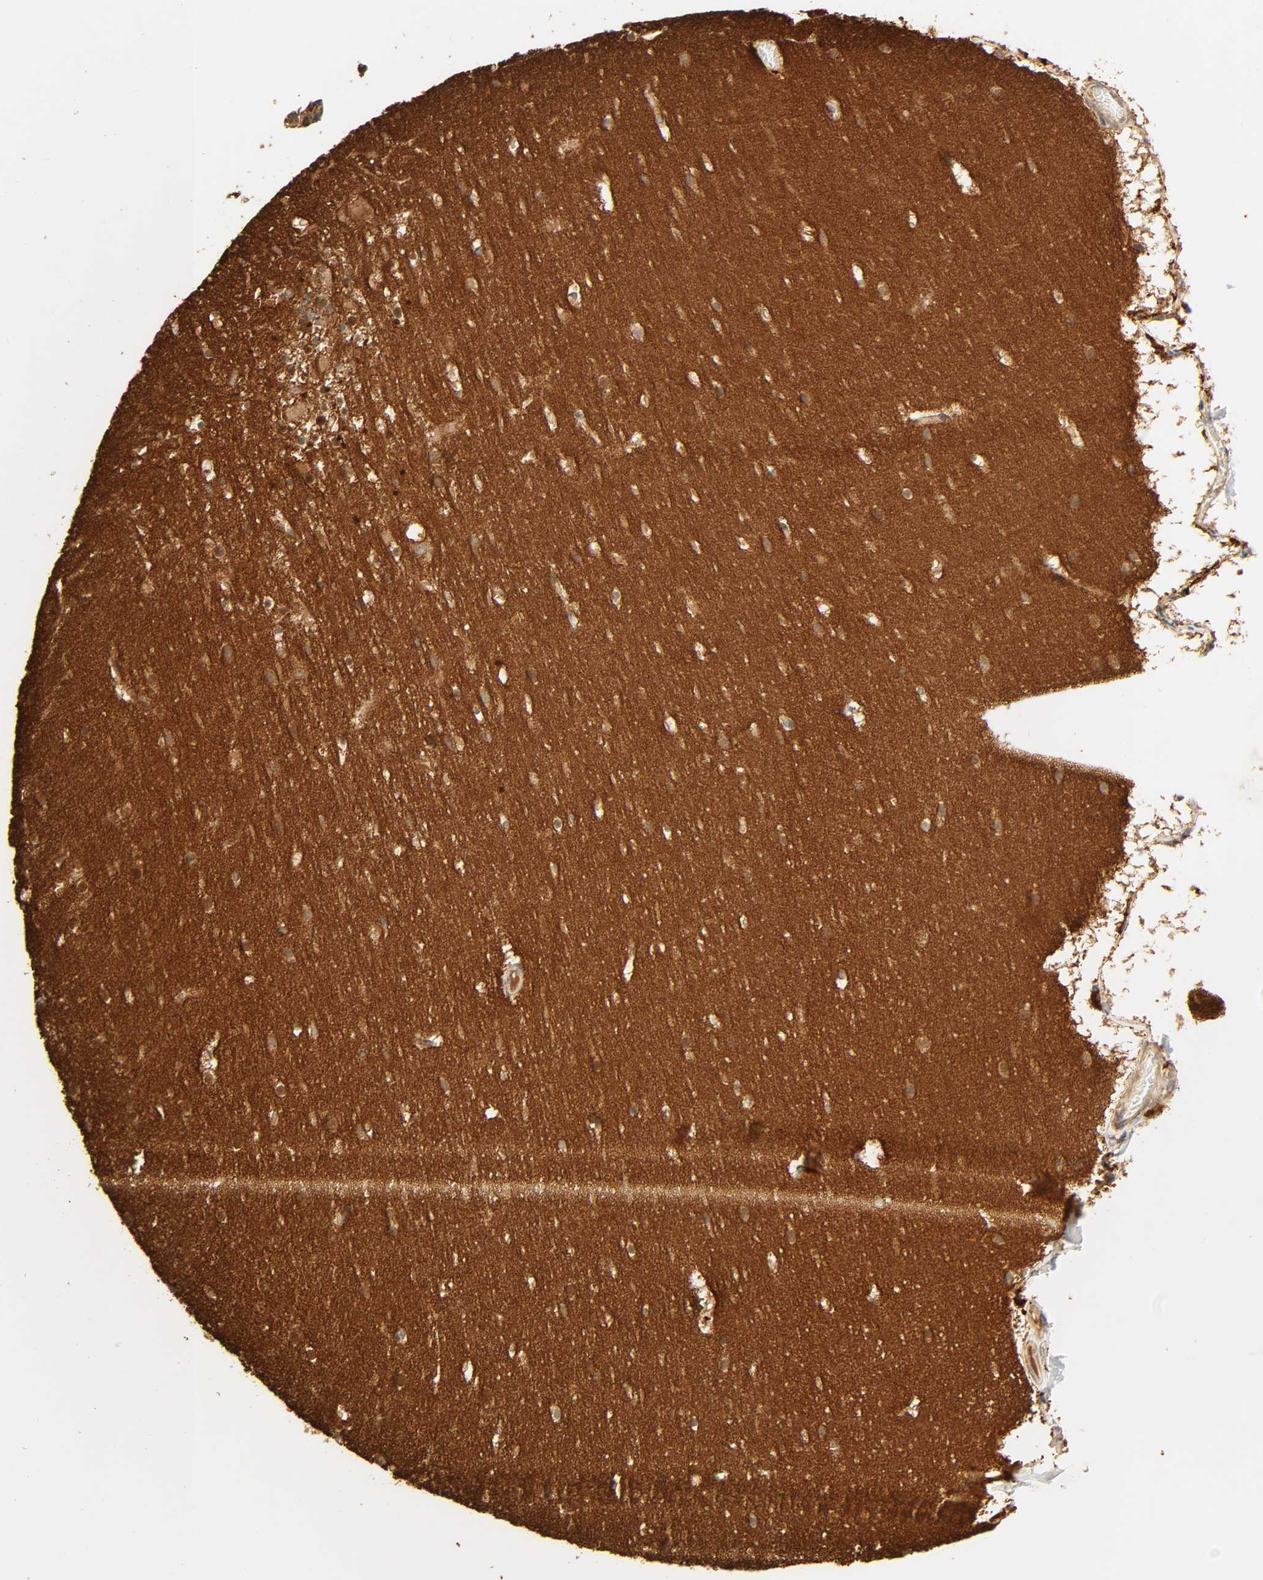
{"staining": {"intensity": "weak", "quantity": ">75%", "location": "cytoplasmic/membranous"}, "tissue": "cerebellum", "cell_type": "Cells in granular layer", "image_type": "normal", "snomed": [{"axis": "morphology", "description": "Normal tissue, NOS"}, {"axis": "topography", "description": "Cerebellum"}], "caption": "IHC image of normal human cerebellum stained for a protein (brown), which reveals low levels of weak cytoplasmic/membranous positivity in approximately >75% of cells in granular layer.", "gene": "MAPK6", "patient": {"sex": "male", "age": 45}}